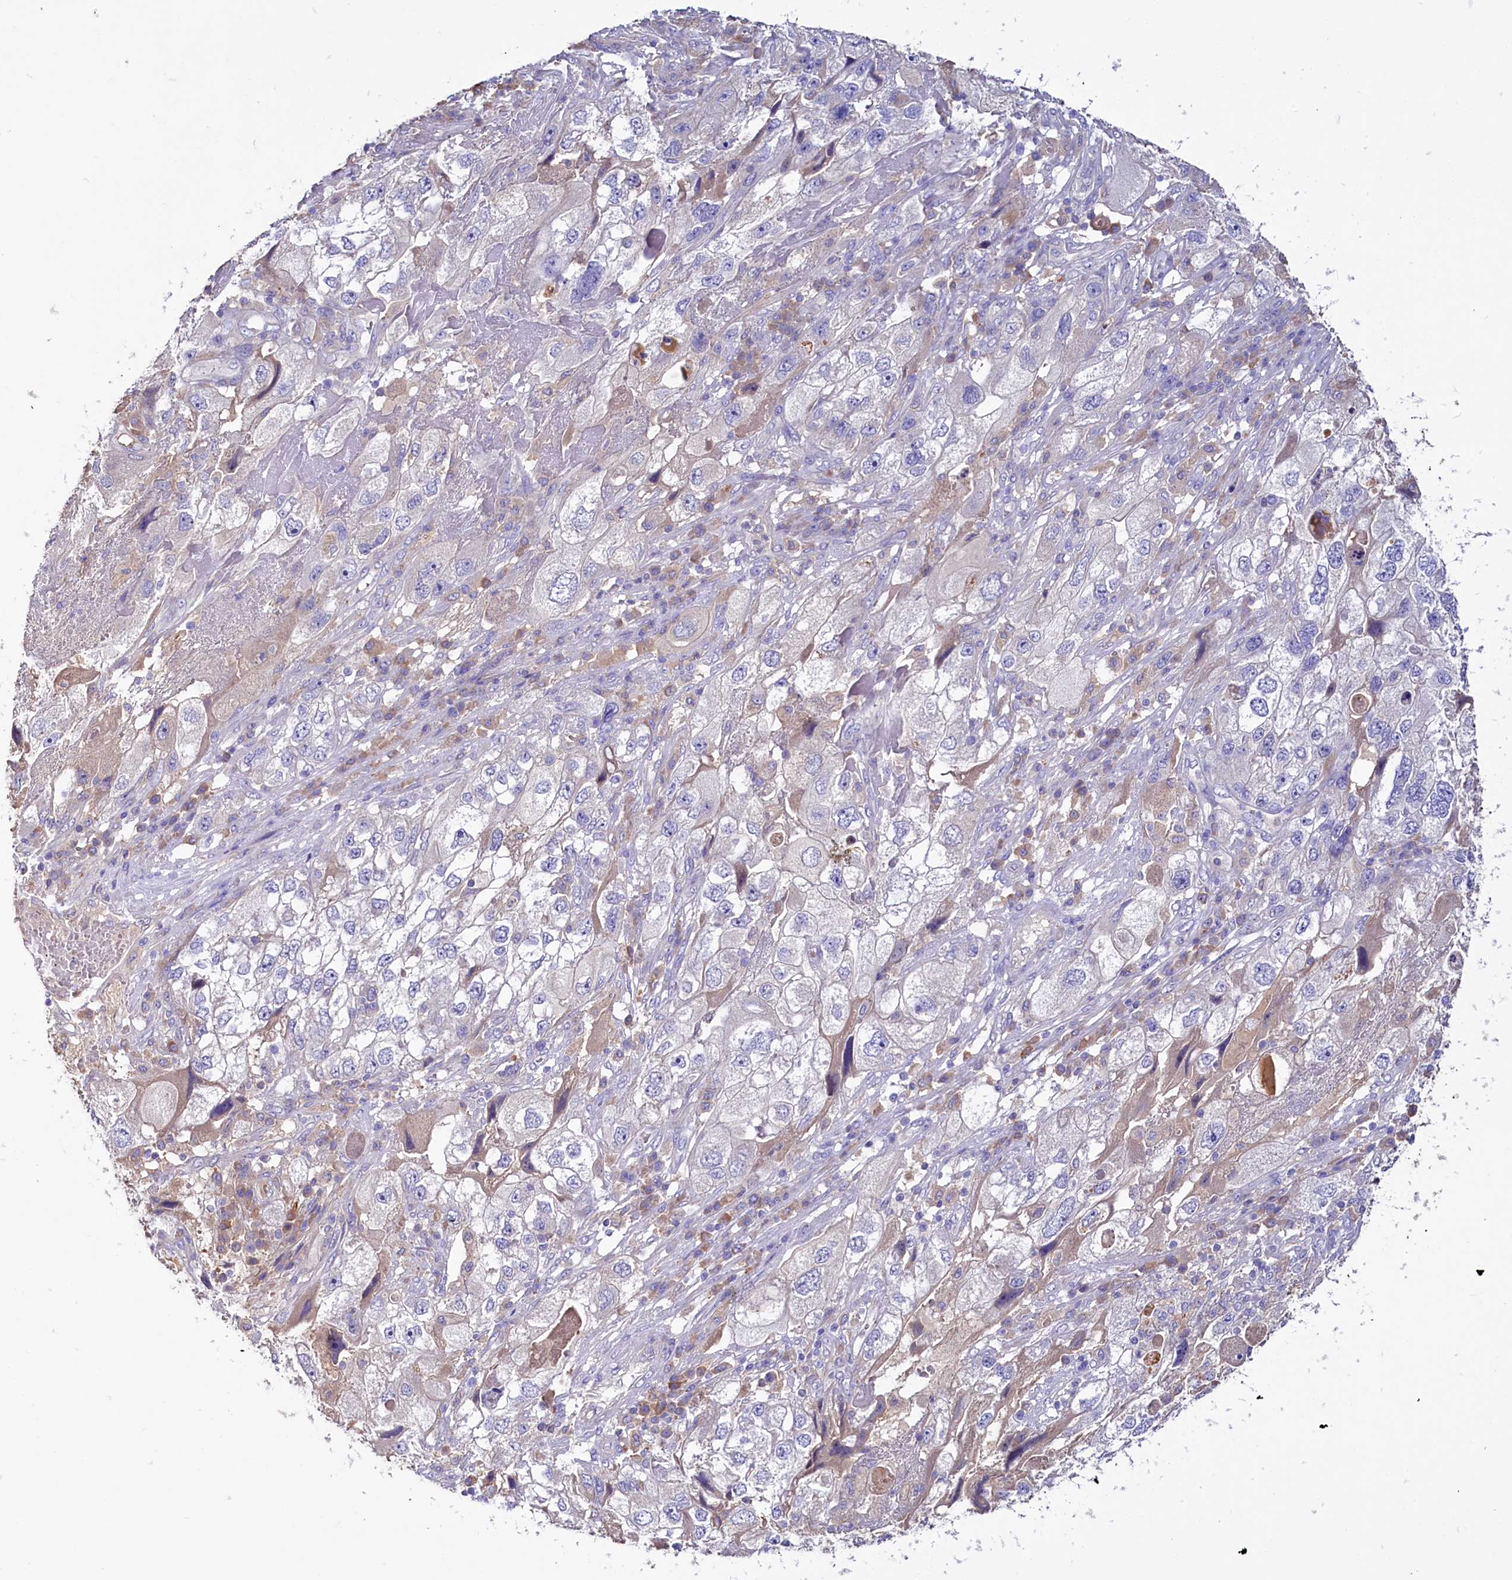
{"staining": {"intensity": "negative", "quantity": "none", "location": "none"}, "tissue": "endometrial cancer", "cell_type": "Tumor cells", "image_type": "cancer", "snomed": [{"axis": "morphology", "description": "Adenocarcinoma, NOS"}, {"axis": "topography", "description": "Endometrium"}], "caption": "The immunohistochemistry (IHC) micrograph has no significant positivity in tumor cells of adenocarcinoma (endometrial) tissue.", "gene": "IL17RD", "patient": {"sex": "female", "age": 49}}